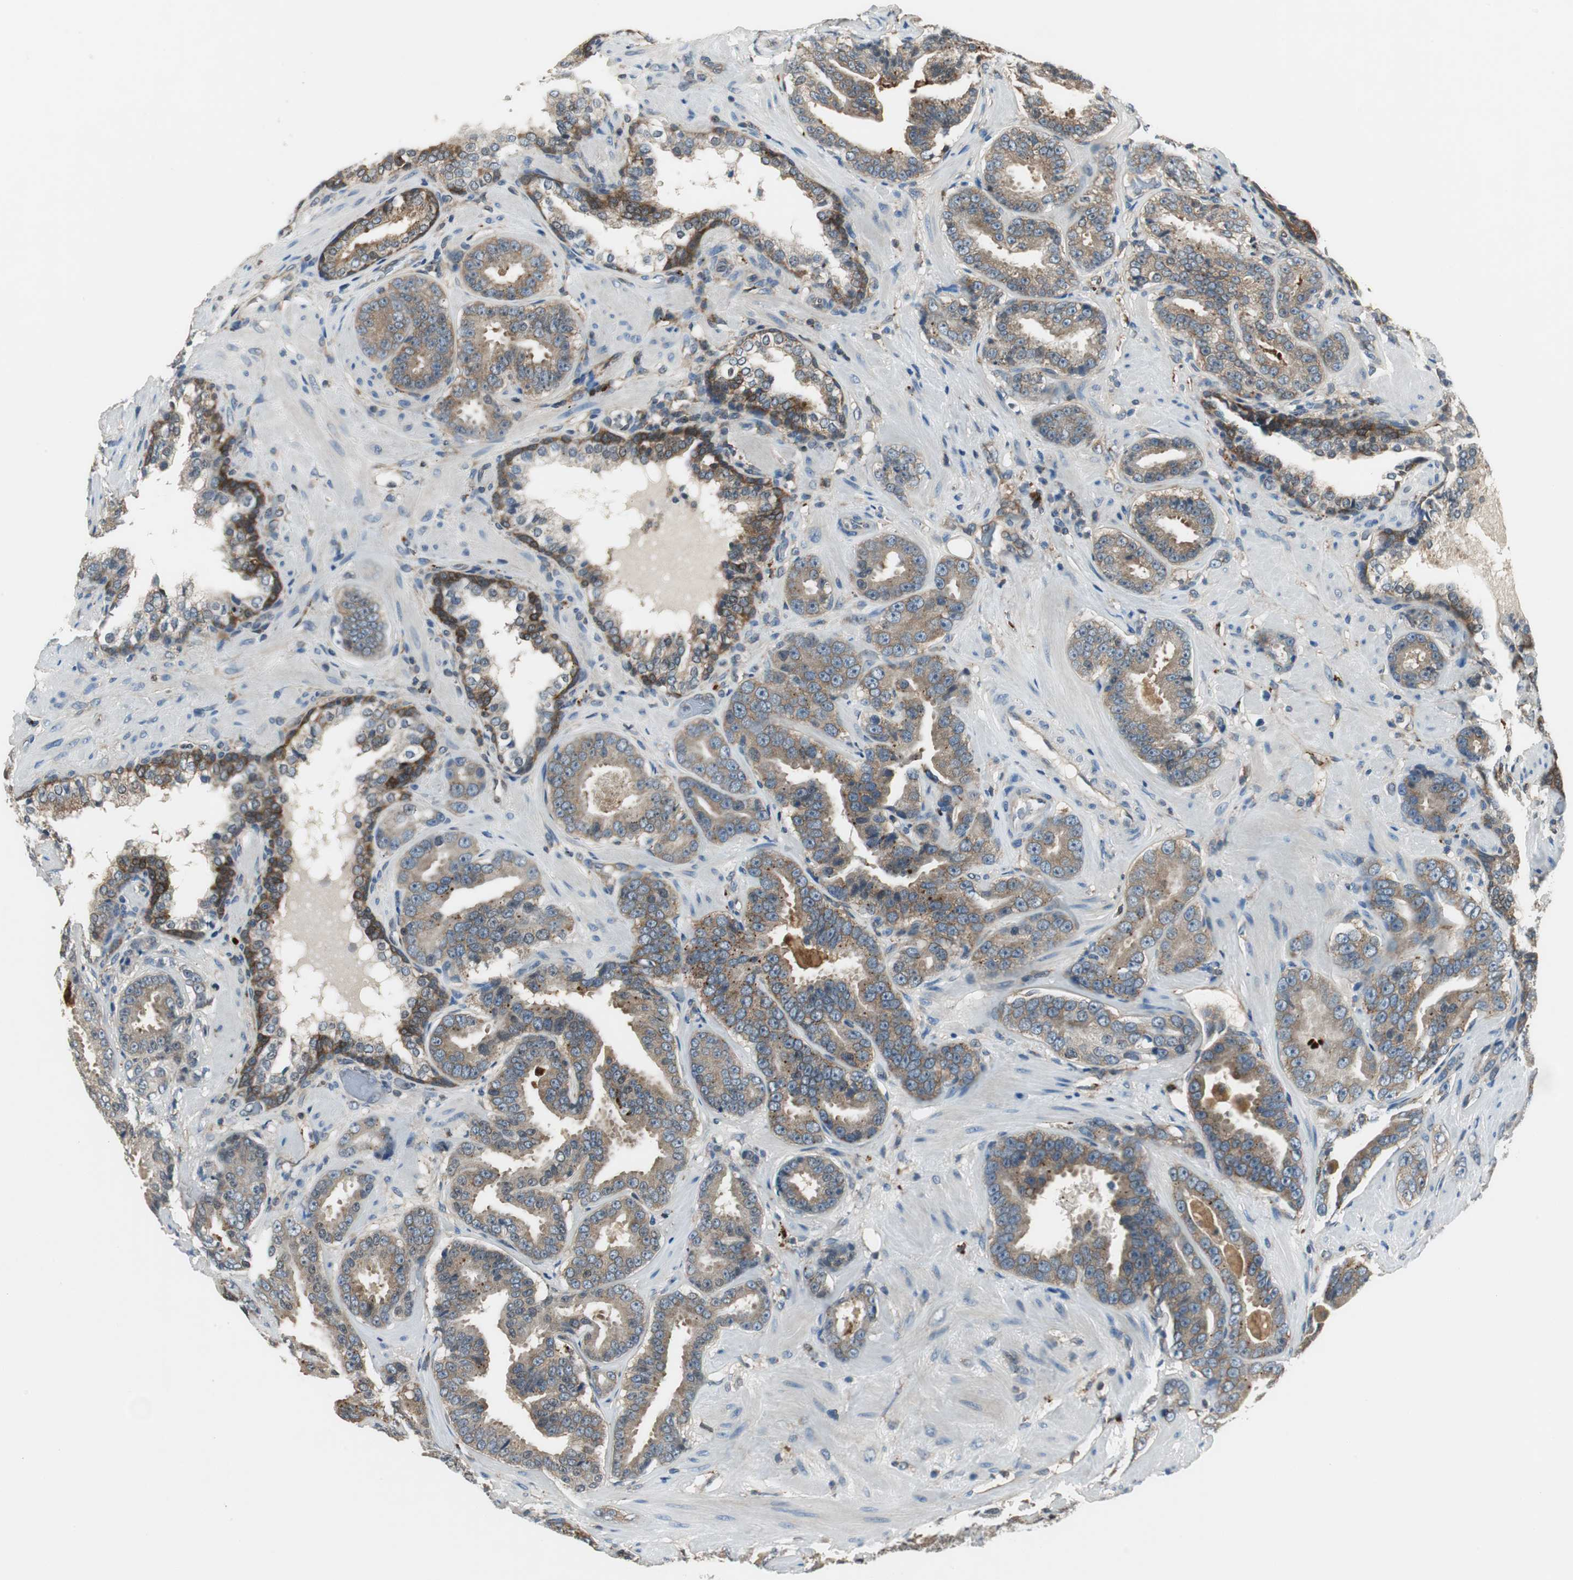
{"staining": {"intensity": "moderate", "quantity": ">75%", "location": "cytoplasmic/membranous"}, "tissue": "prostate cancer", "cell_type": "Tumor cells", "image_type": "cancer", "snomed": [{"axis": "morphology", "description": "Adenocarcinoma, Low grade"}, {"axis": "topography", "description": "Prostate"}], "caption": "IHC (DAB (3,3'-diaminobenzidine)) staining of prostate low-grade adenocarcinoma demonstrates moderate cytoplasmic/membranous protein staining in about >75% of tumor cells.", "gene": "NCK1", "patient": {"sex": "male", "age": 59}}